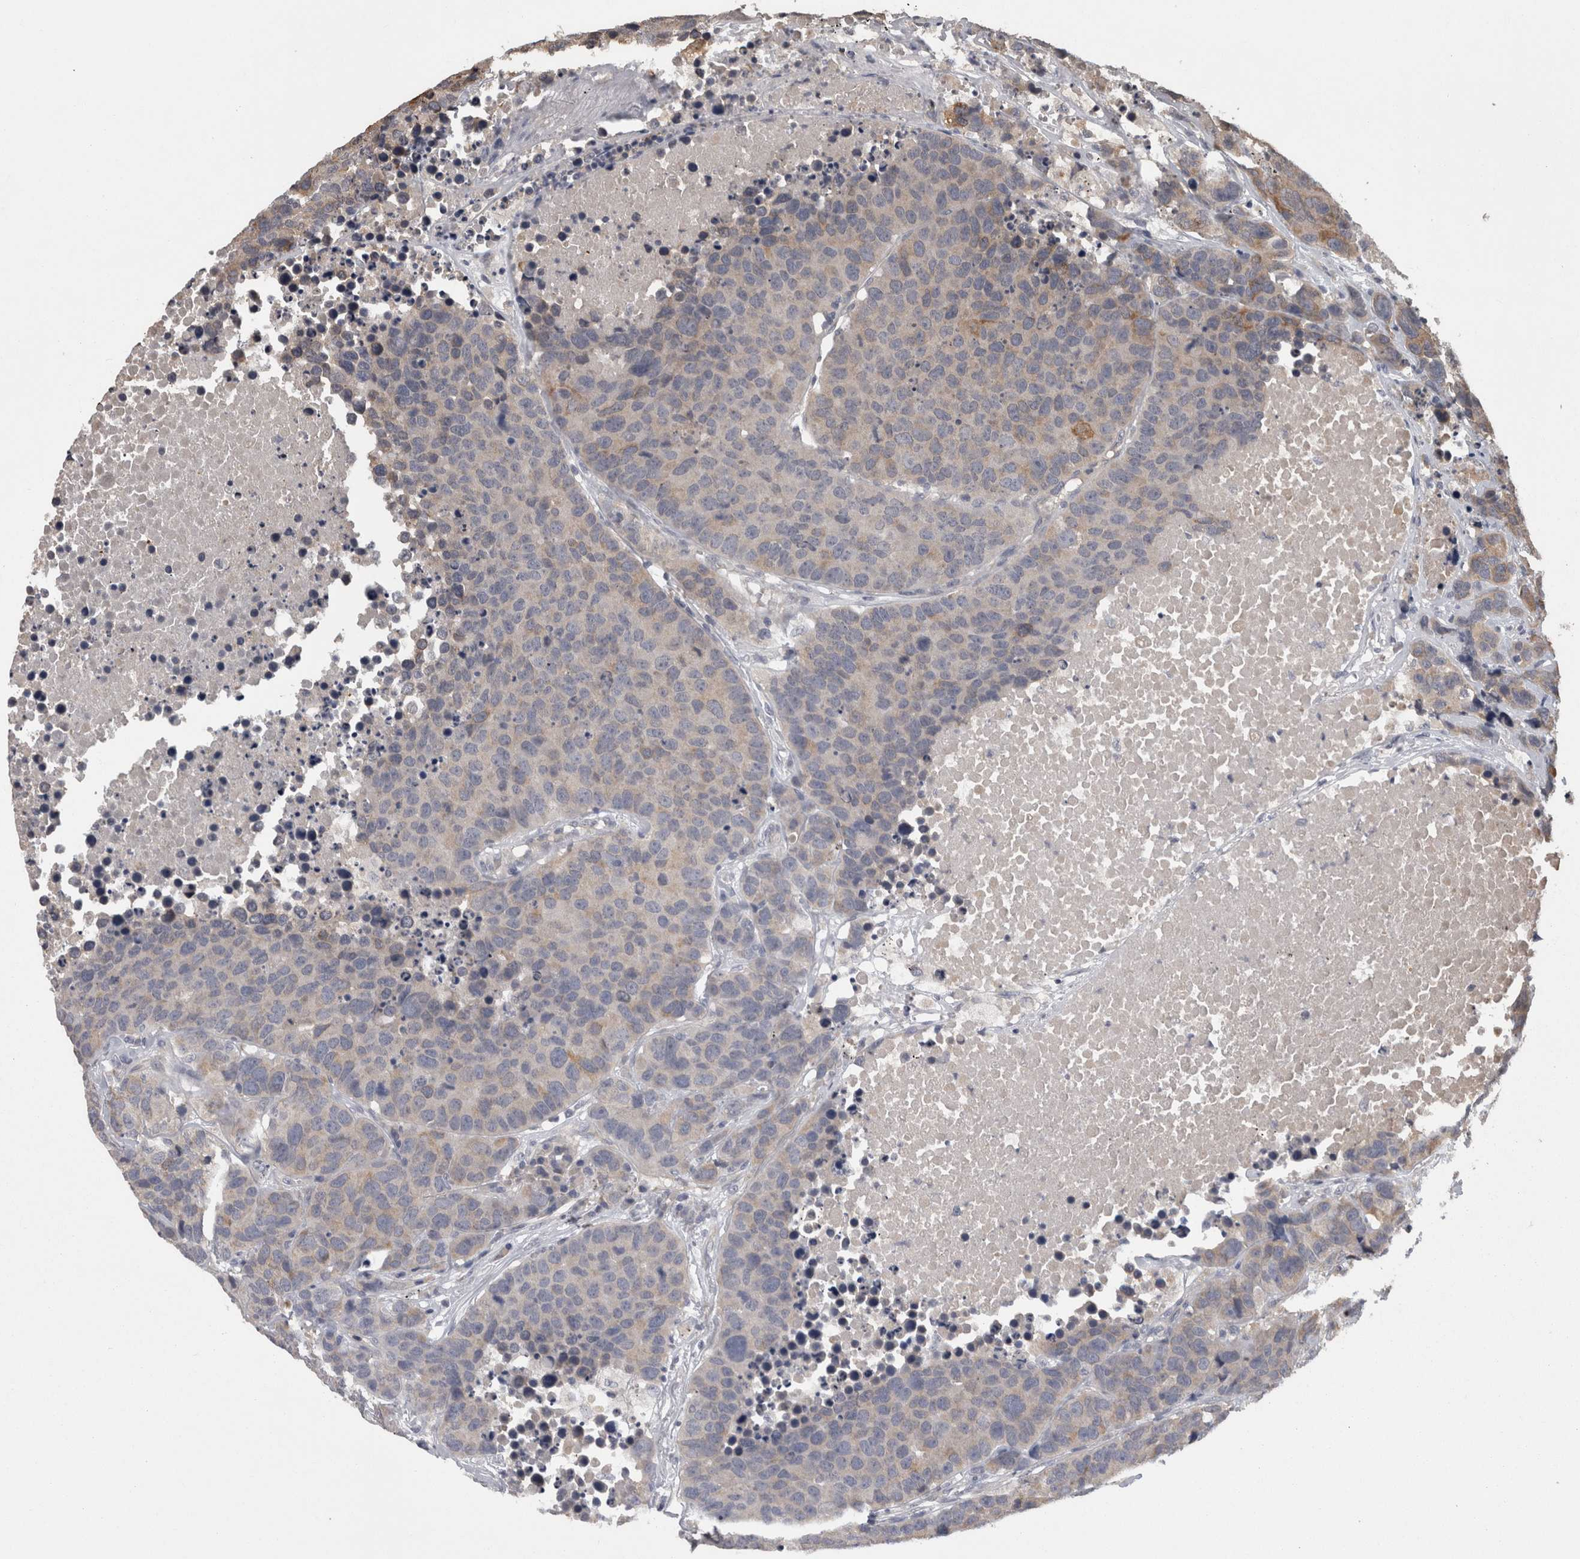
{"staining": {"intensity": "weak", "quantity": "<25%", "location": "cytoplasmic/membranous"}, "tissue": "carcinoid", "cell_type": "Tumor cells", "image_type": "cancer", "snomed": [{"axis": "morphology", "description": "Carcinoid, malignant, NOS"}, {"axis": "topography", "description": "Lung"}], "caption": "Tumor cells are negative for protein expression in human carcinoid (malignant). The staining was performed using DAB (3,3'-diaminobenzidine) to visualize the protein expression in brown, while the nuclei were stained in blue with hematoxylin (Magnification: 20x).", "gene": "PON3", "patient": {"sex": "male", "age": 60}}